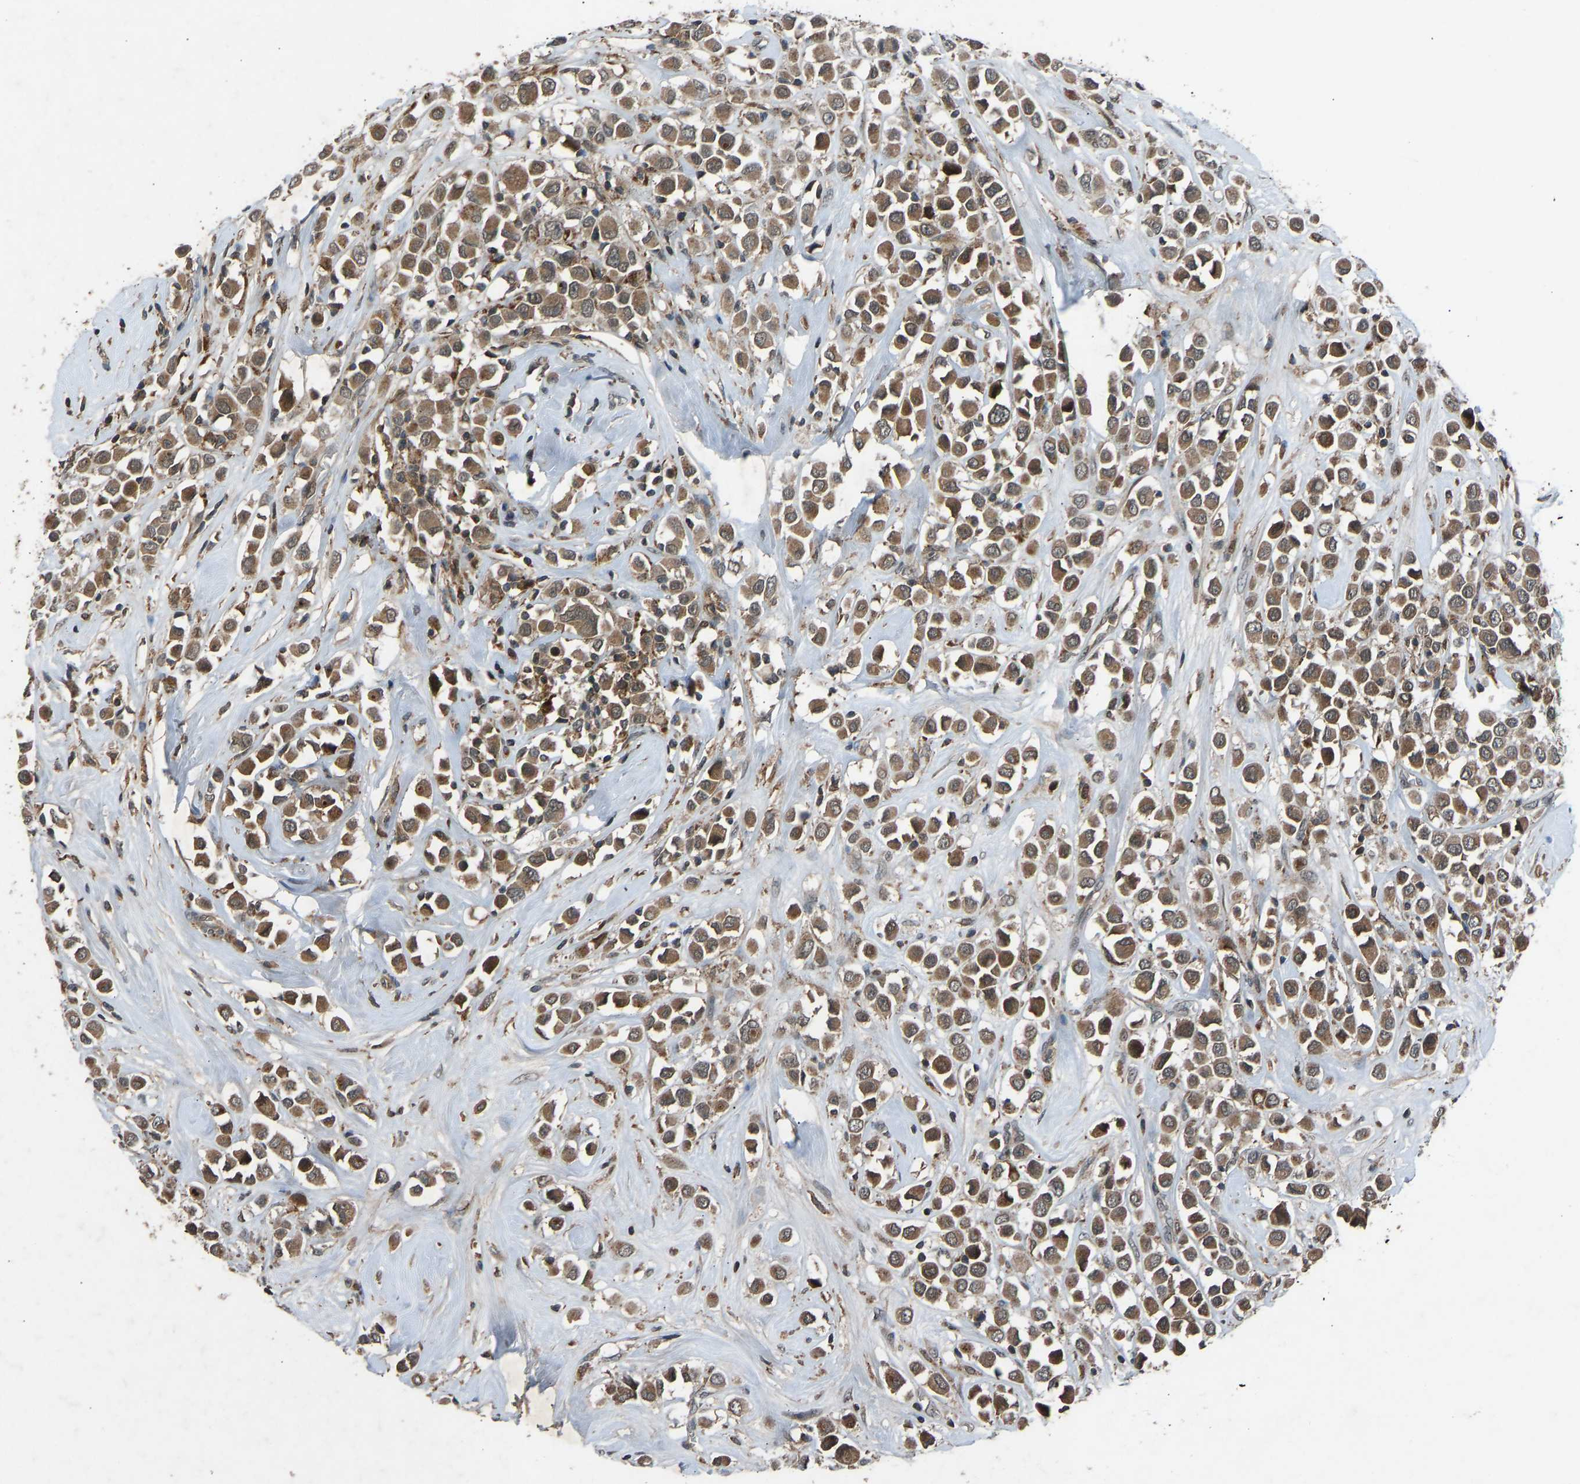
{"staining": {"intensity": "moderate", "quantity": ">75%", "location": "cytoplasmic/membranous"}, "tissue": "breast cancer", "cell_type": "Tumor cells", "image_type": "cancer", "snomed": [{"axis": "morphology", "description": "Duct carcinoma"}, {"axis": "topography", "description": "Breast"}], "caption": "Immunohistochemistry (DAB) staining of human infiltrating ductal carcinoma (breast) demonstrates moderate cytoplasmic/membranous protein staining in about >75% of tumor cells. Using DAB (brown) and hematoxylin (blue) stains, captured at high magnification using brightfield microscopy.", "gene": "SLC43A1", "patient": {"sex": "female", "age": 61}}